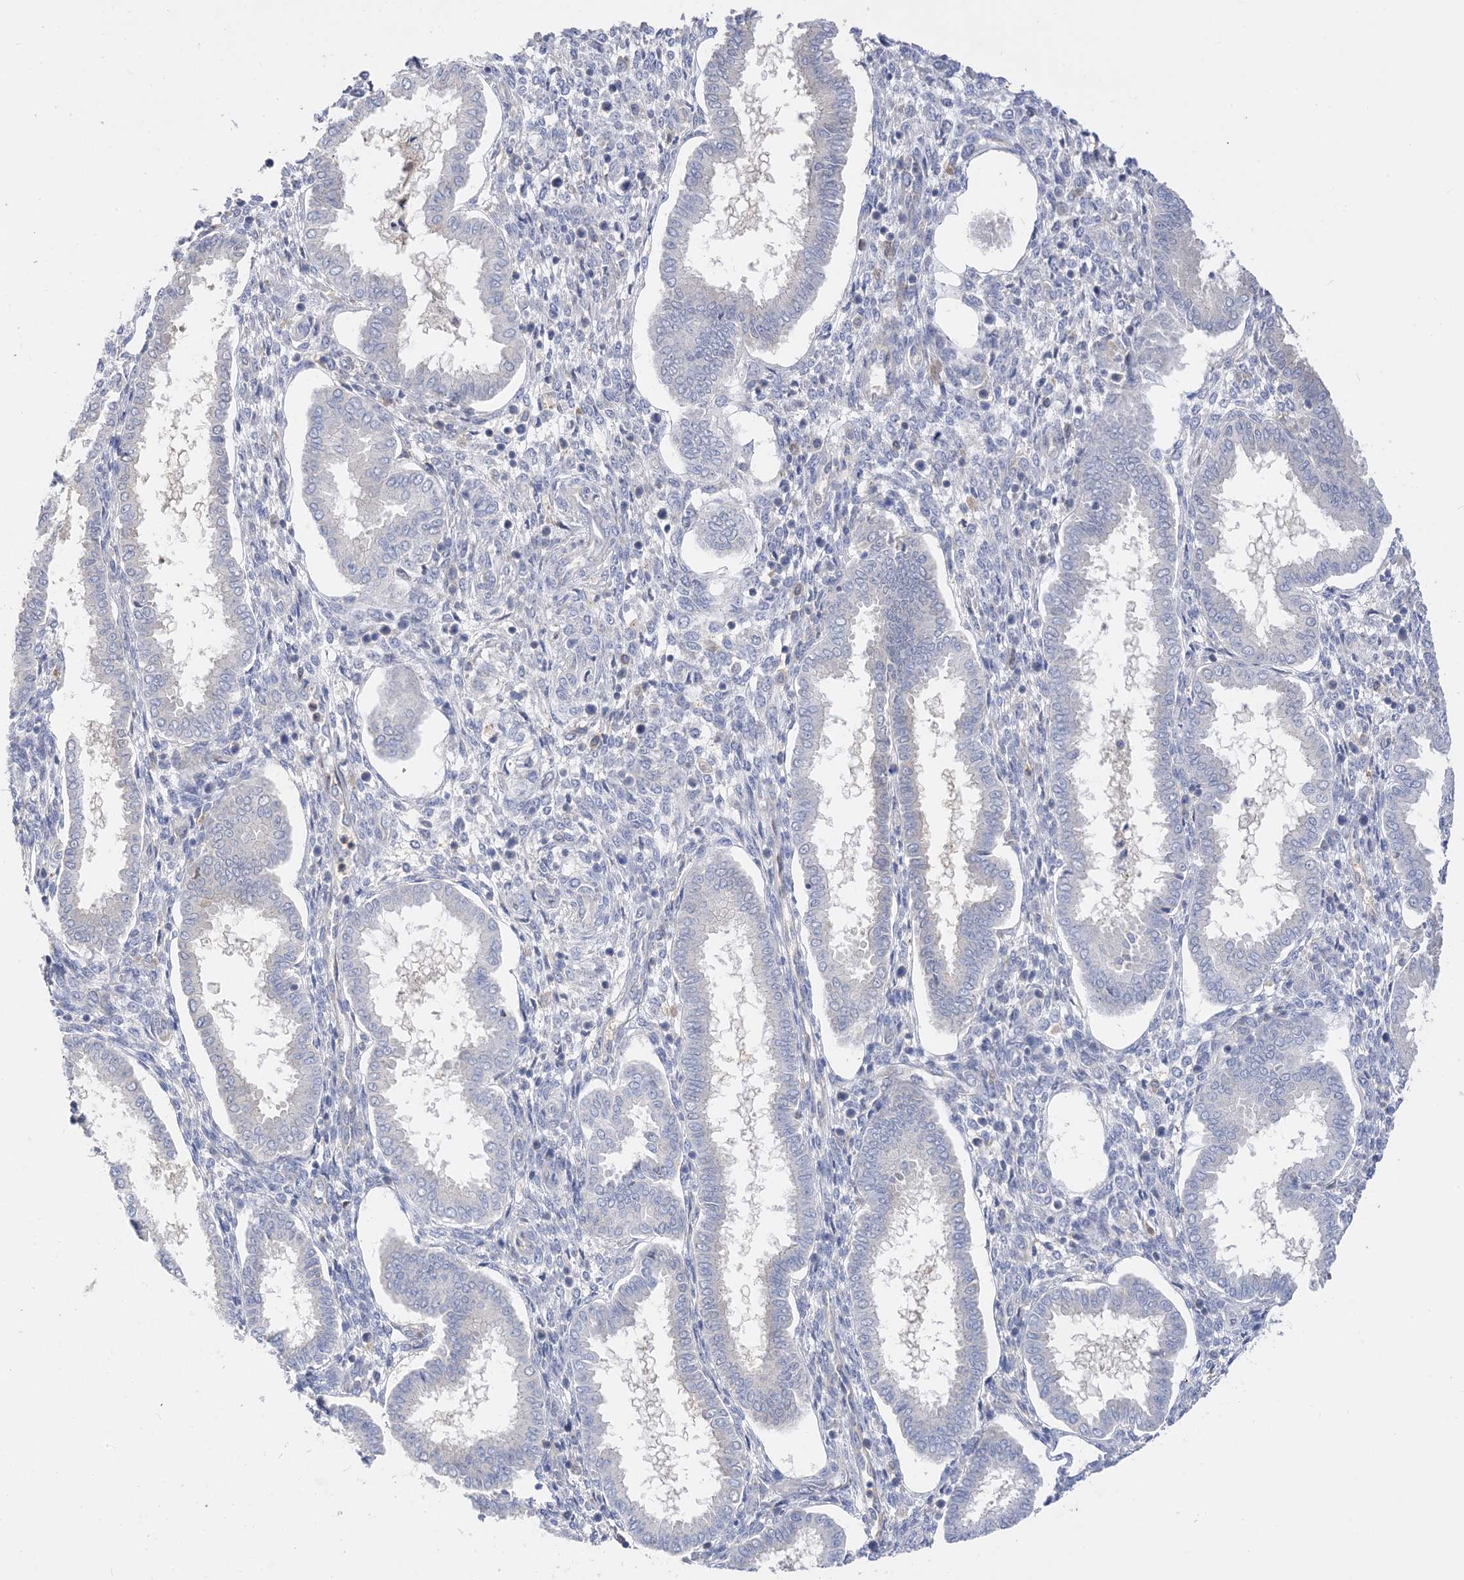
{"staining": {"intensity": "weak", "quantity": "<25%", "location": "cytoplasmic/membranous"}, "tissue": "endometrium", "cell_type": "Cells in endometrial stroma", "image_type": "normal", "snomed": [{"axis": "morphology", "description": "Normal tissue, NOS"}, {"axis": "topography", "description": "Endometrium"}], "caption": "Immunohistochemistry (IHC) of normal endometrium demonstrates no staining in cells in endometrial stroma. (Stains: DAB (3,3'-diaminobenzidine) immunohistochemistry (IHC) with hematoxylin counter stain, Microscopy: brightfield microscopy at high magnification).", "gene": "ARV1", "patient": {"sex": "female", "age": 24}}